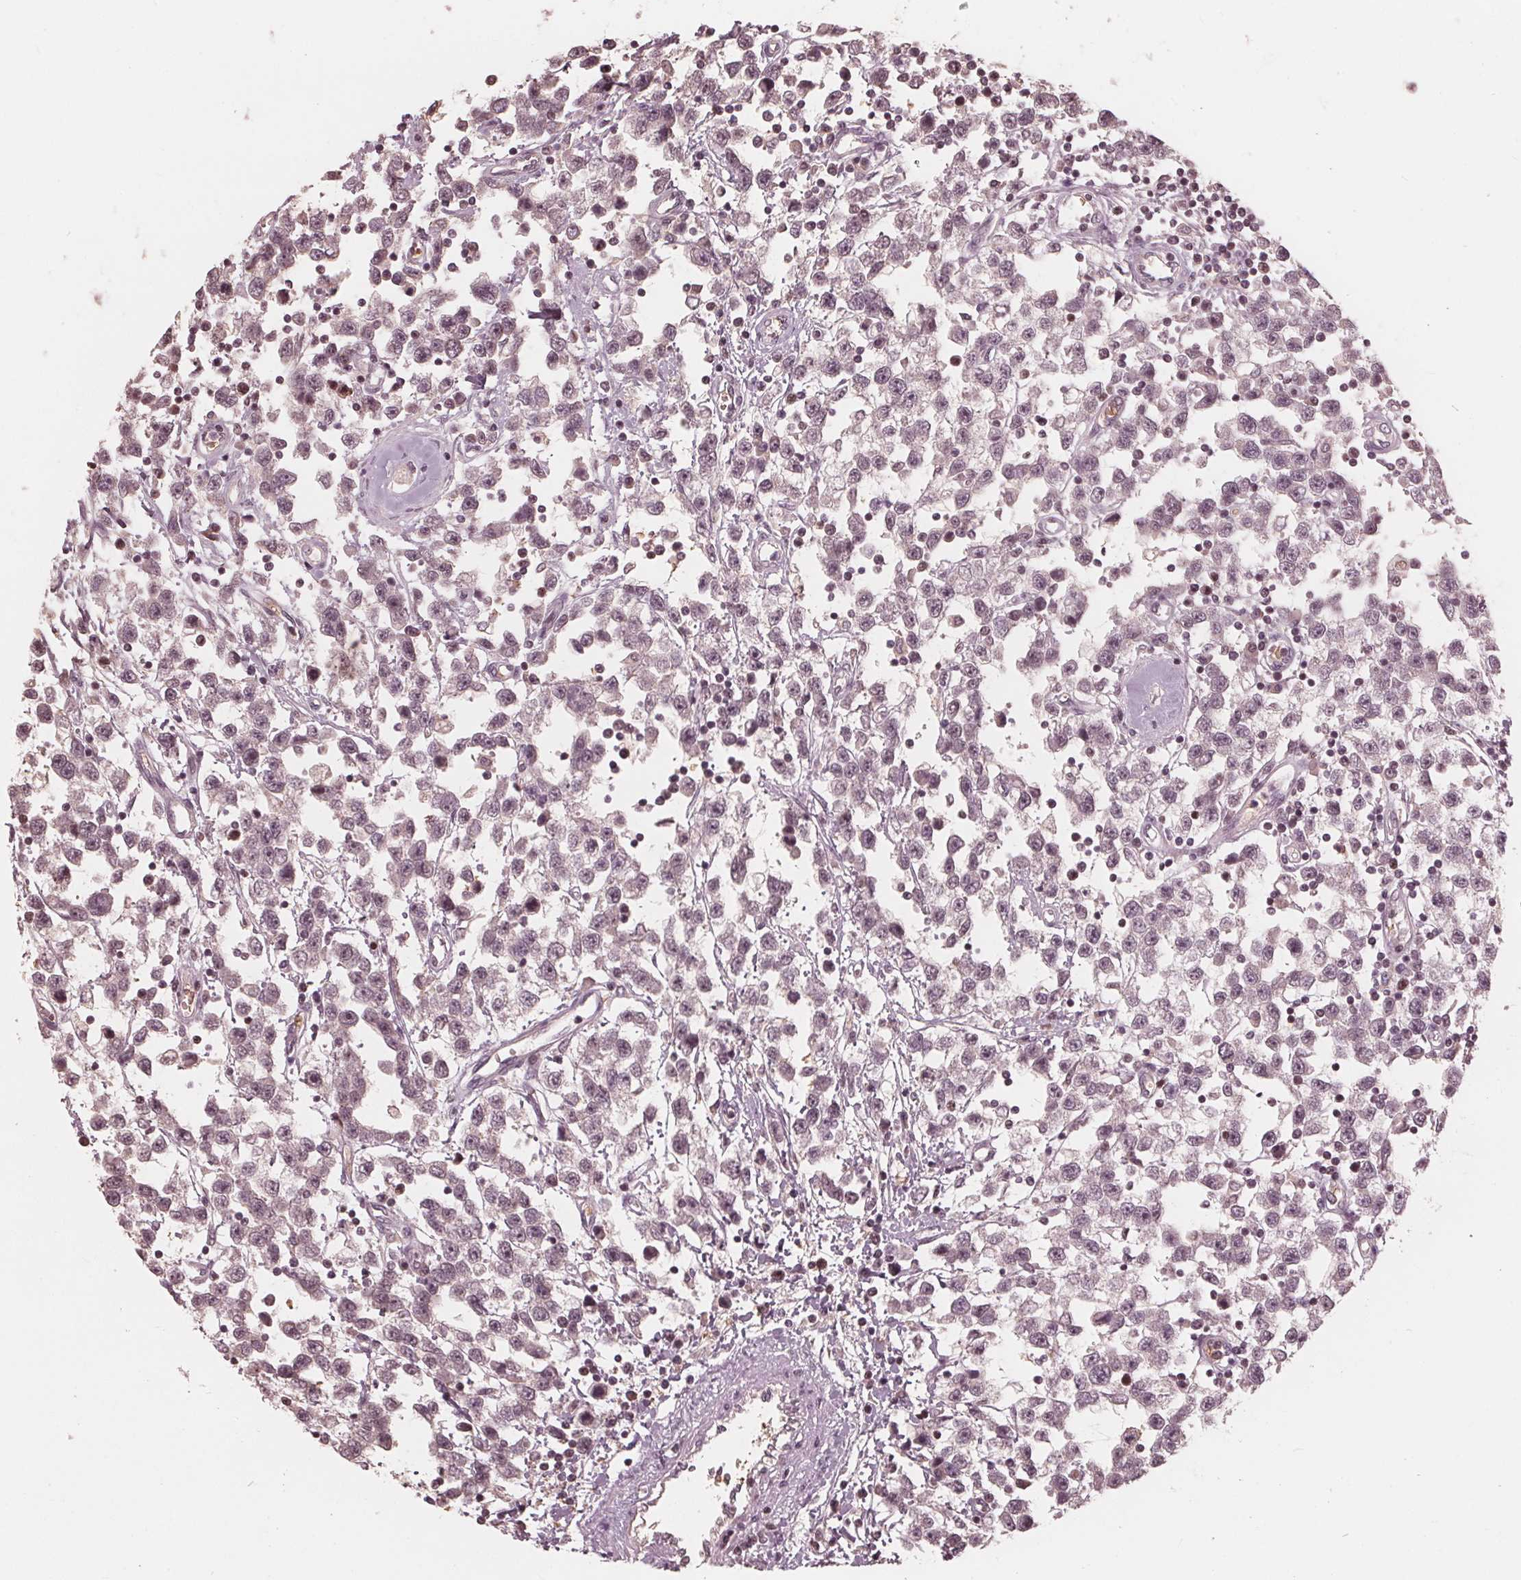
{"staining": {"intensity": "weak", "quantity": "25%-75%", "location": "nuclear"}, "tissue": "testis cancer", "cell_type": "Tumor cells", "image_type": "cancer", "snomed": [{"axis": "morphology", "description": "Seminoma, NOS"}, {"axis": "topography", "description": "Testis"}], "caption": "Immunohistochemistry (IHC) photomicrograph of human testis cancer stained for a protein (brown), which exhibits low levels of weak nuclear expression in approximately 25%-75% of tumor cells.", "gene": "HIRIP3", "patient": {"sex": "male", "age": 34}}